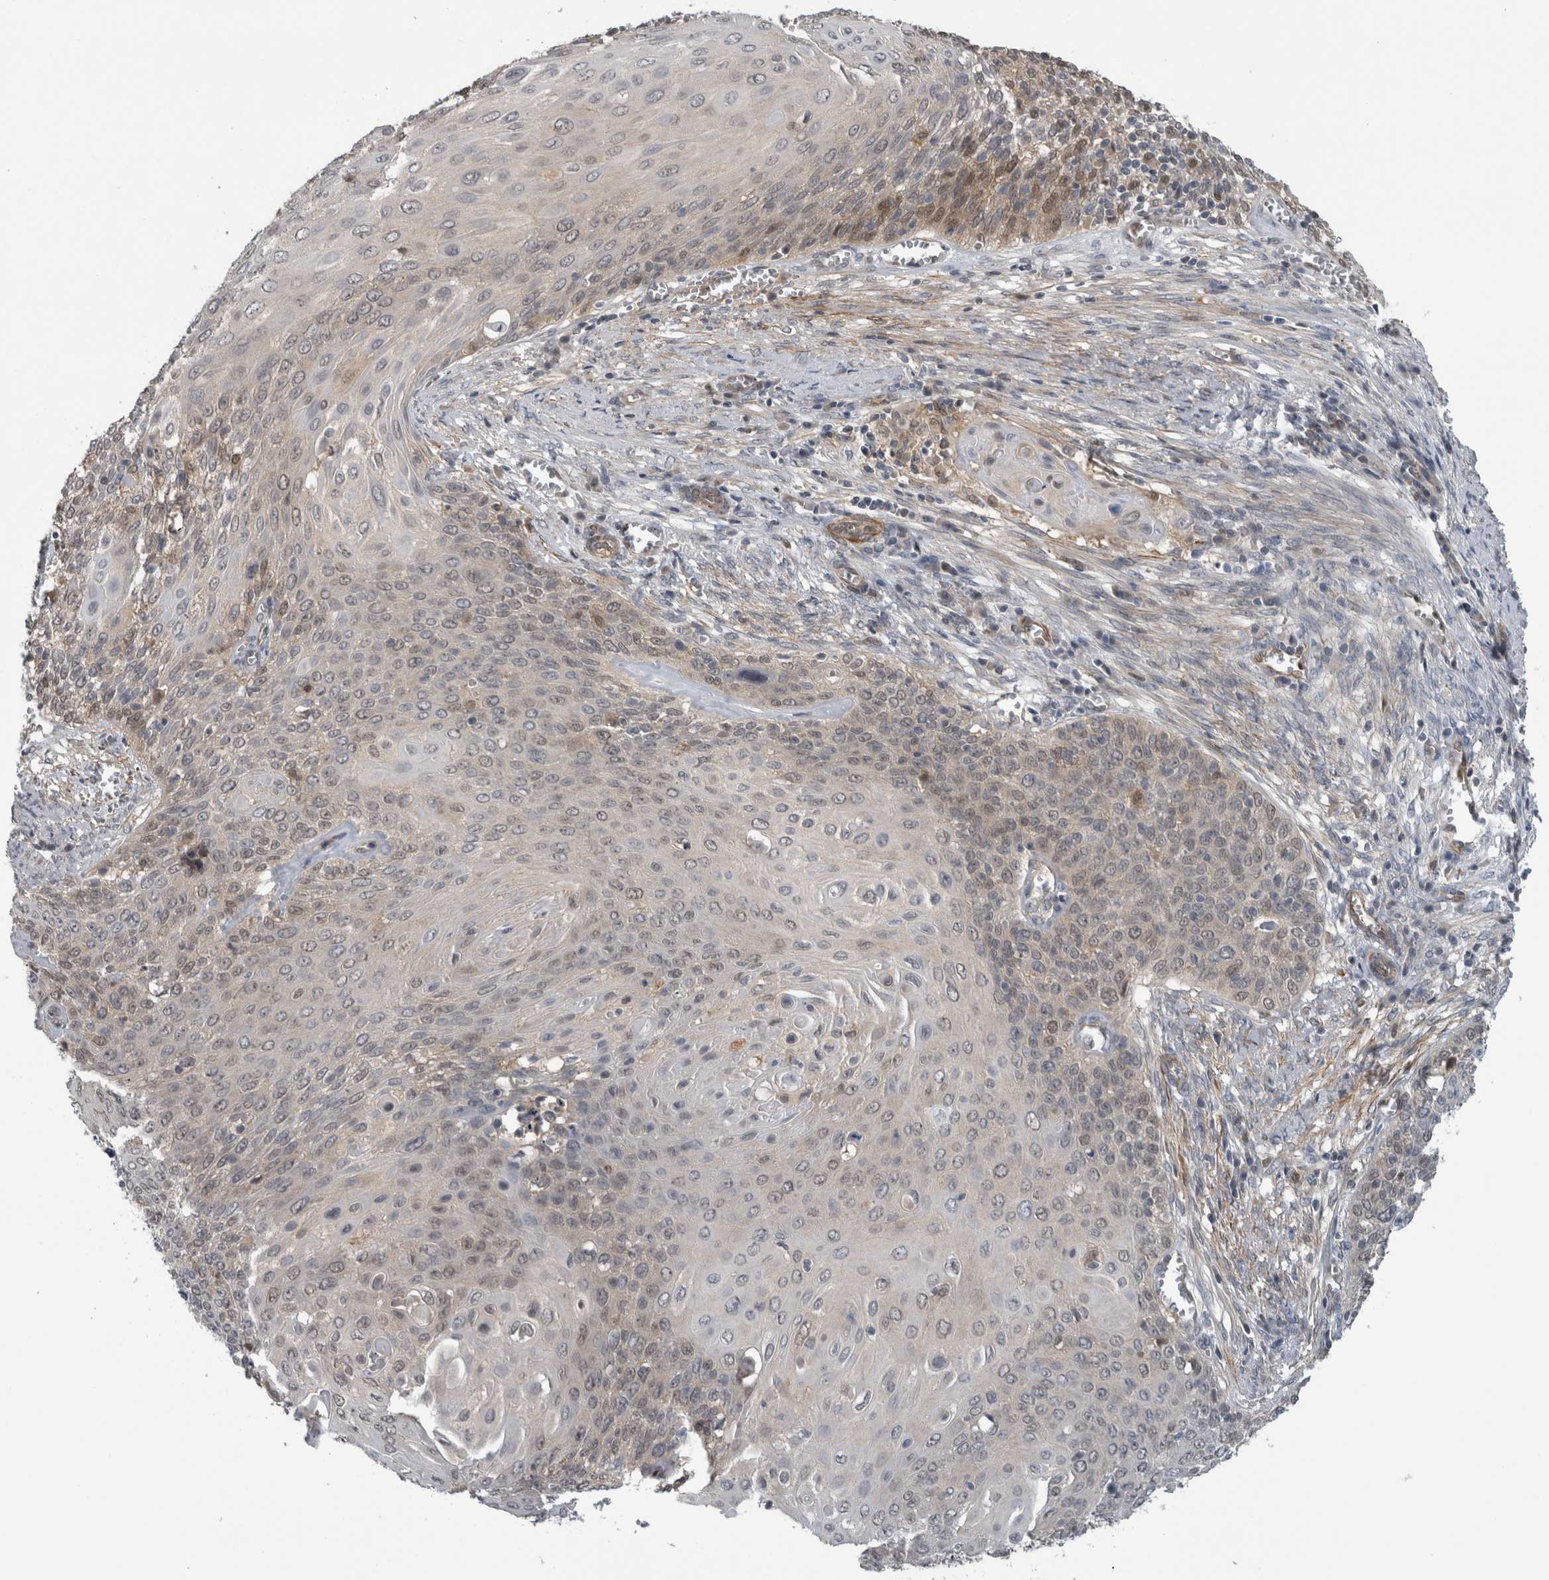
{"staining": {"intensity": "moderate", "quantity": "<25%", "location": "nuclear"}, "tissue": "cervical cancer", "cell_type": "Tumor cells", "image_type": "cancer", "snomed": [{"axis": "morphology", "description": "Squamous cell carcinoma, NOS"}, {"axis": "topography", "description": "Cervix"}], "caption": "Tumor cells demonstrate moderate nuclear positivity in approximately <25% of cells in squamous cell carcinoma (cervical). (DAB IHC, brown staining for protein, blue staining for nuclei).", "gene": "NAPRT", "patient": {"sex": "female", "age": 39}}